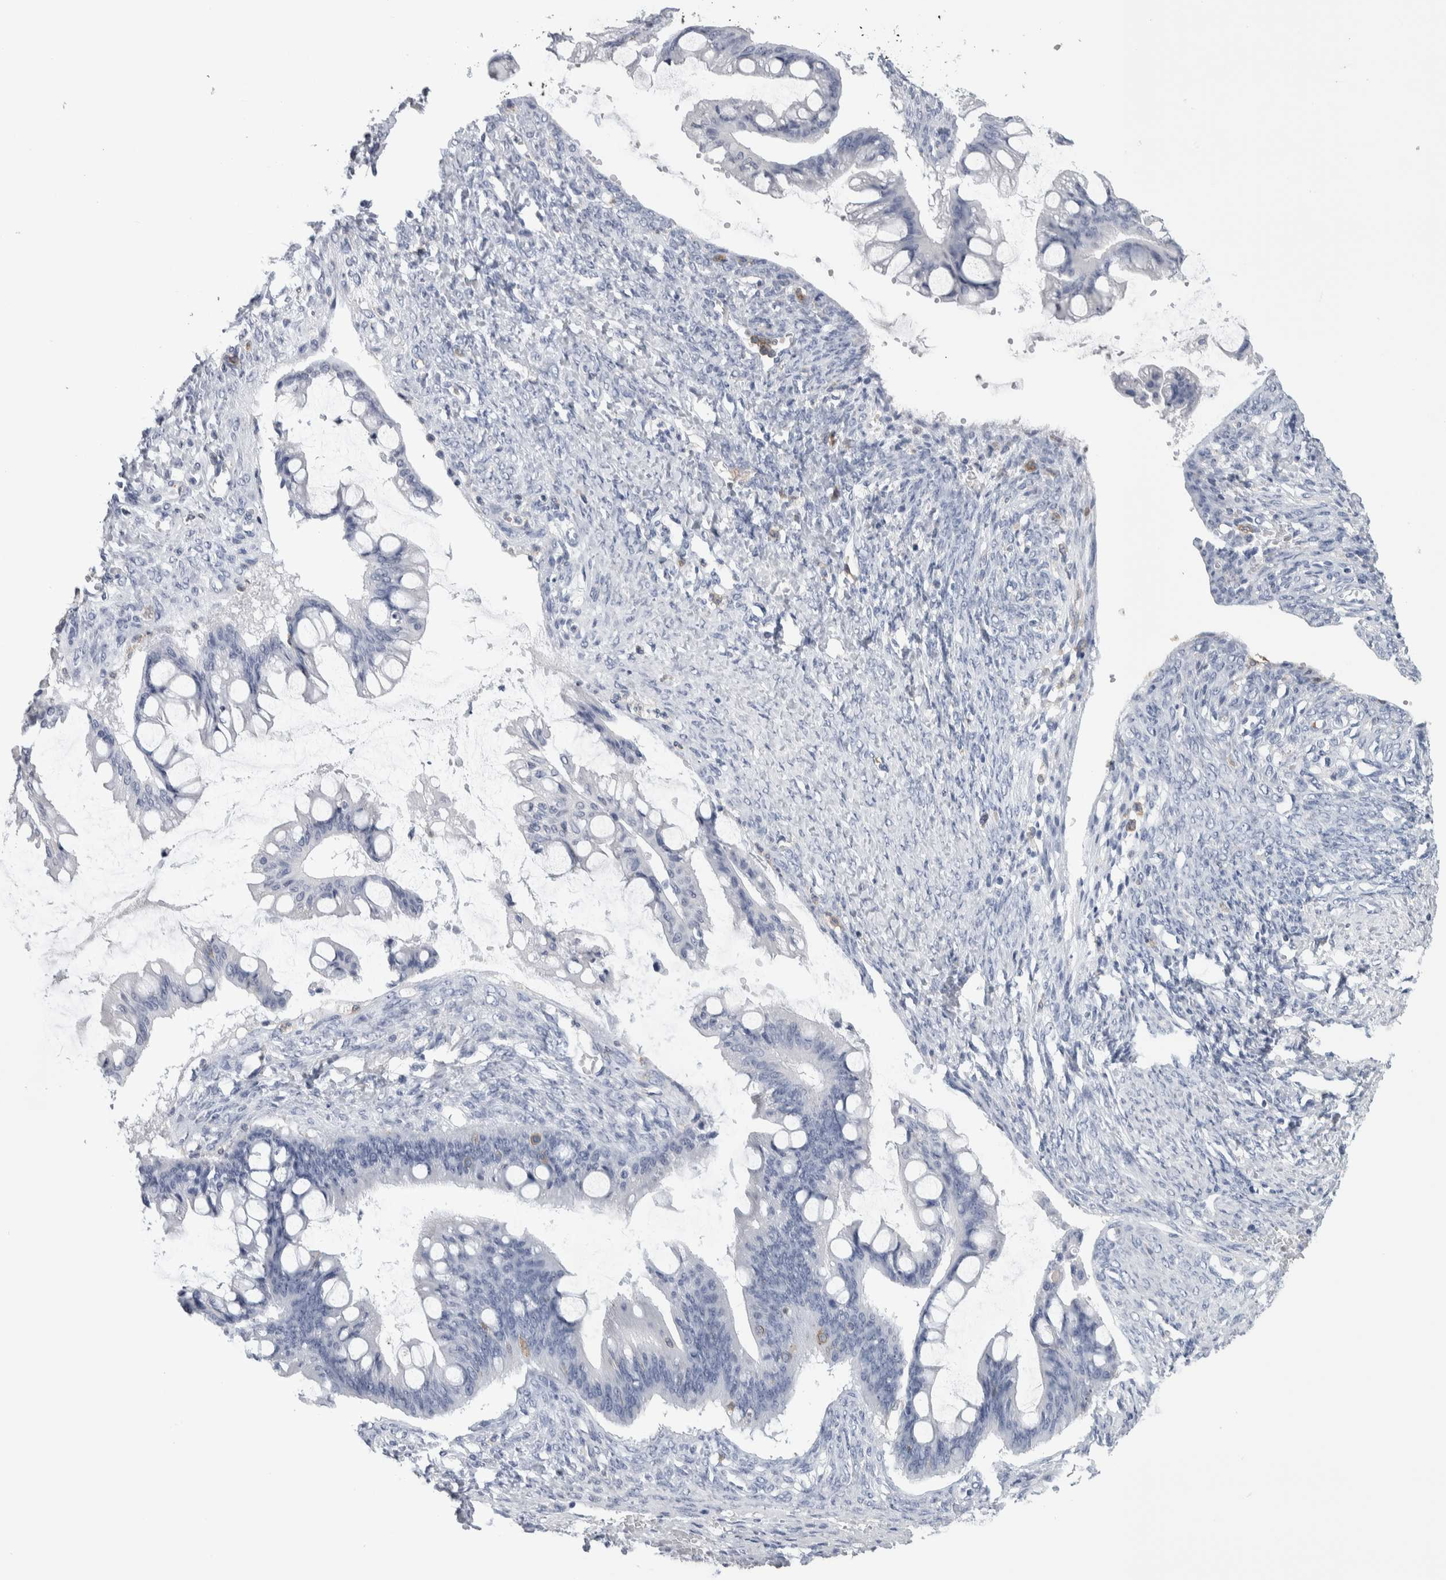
{"staining": {"intensity": "negative", "quantity": "none", "location": "none"}, "tissue": "ovarian cancer", "cell_type": "Tumor cells", "image_type": "cancer", "snomed": [{"axis": "morphology", "description": "Cystadenocarcinoma, mucinous, NOS"}, {"axis": "topography", "description": "Ovary"}], "caption": "IHC micrograph of human ovarian mucinous cystadenocarcinoma stained for a protein (brown), which demonstrates no positivity in tumor cells. The staining is performed using DAB brown chromogen with nuclei counter-stained in using hematoxylin.", "gene": "SKAP2", "patient": {"sex": "female", "age": 73}}